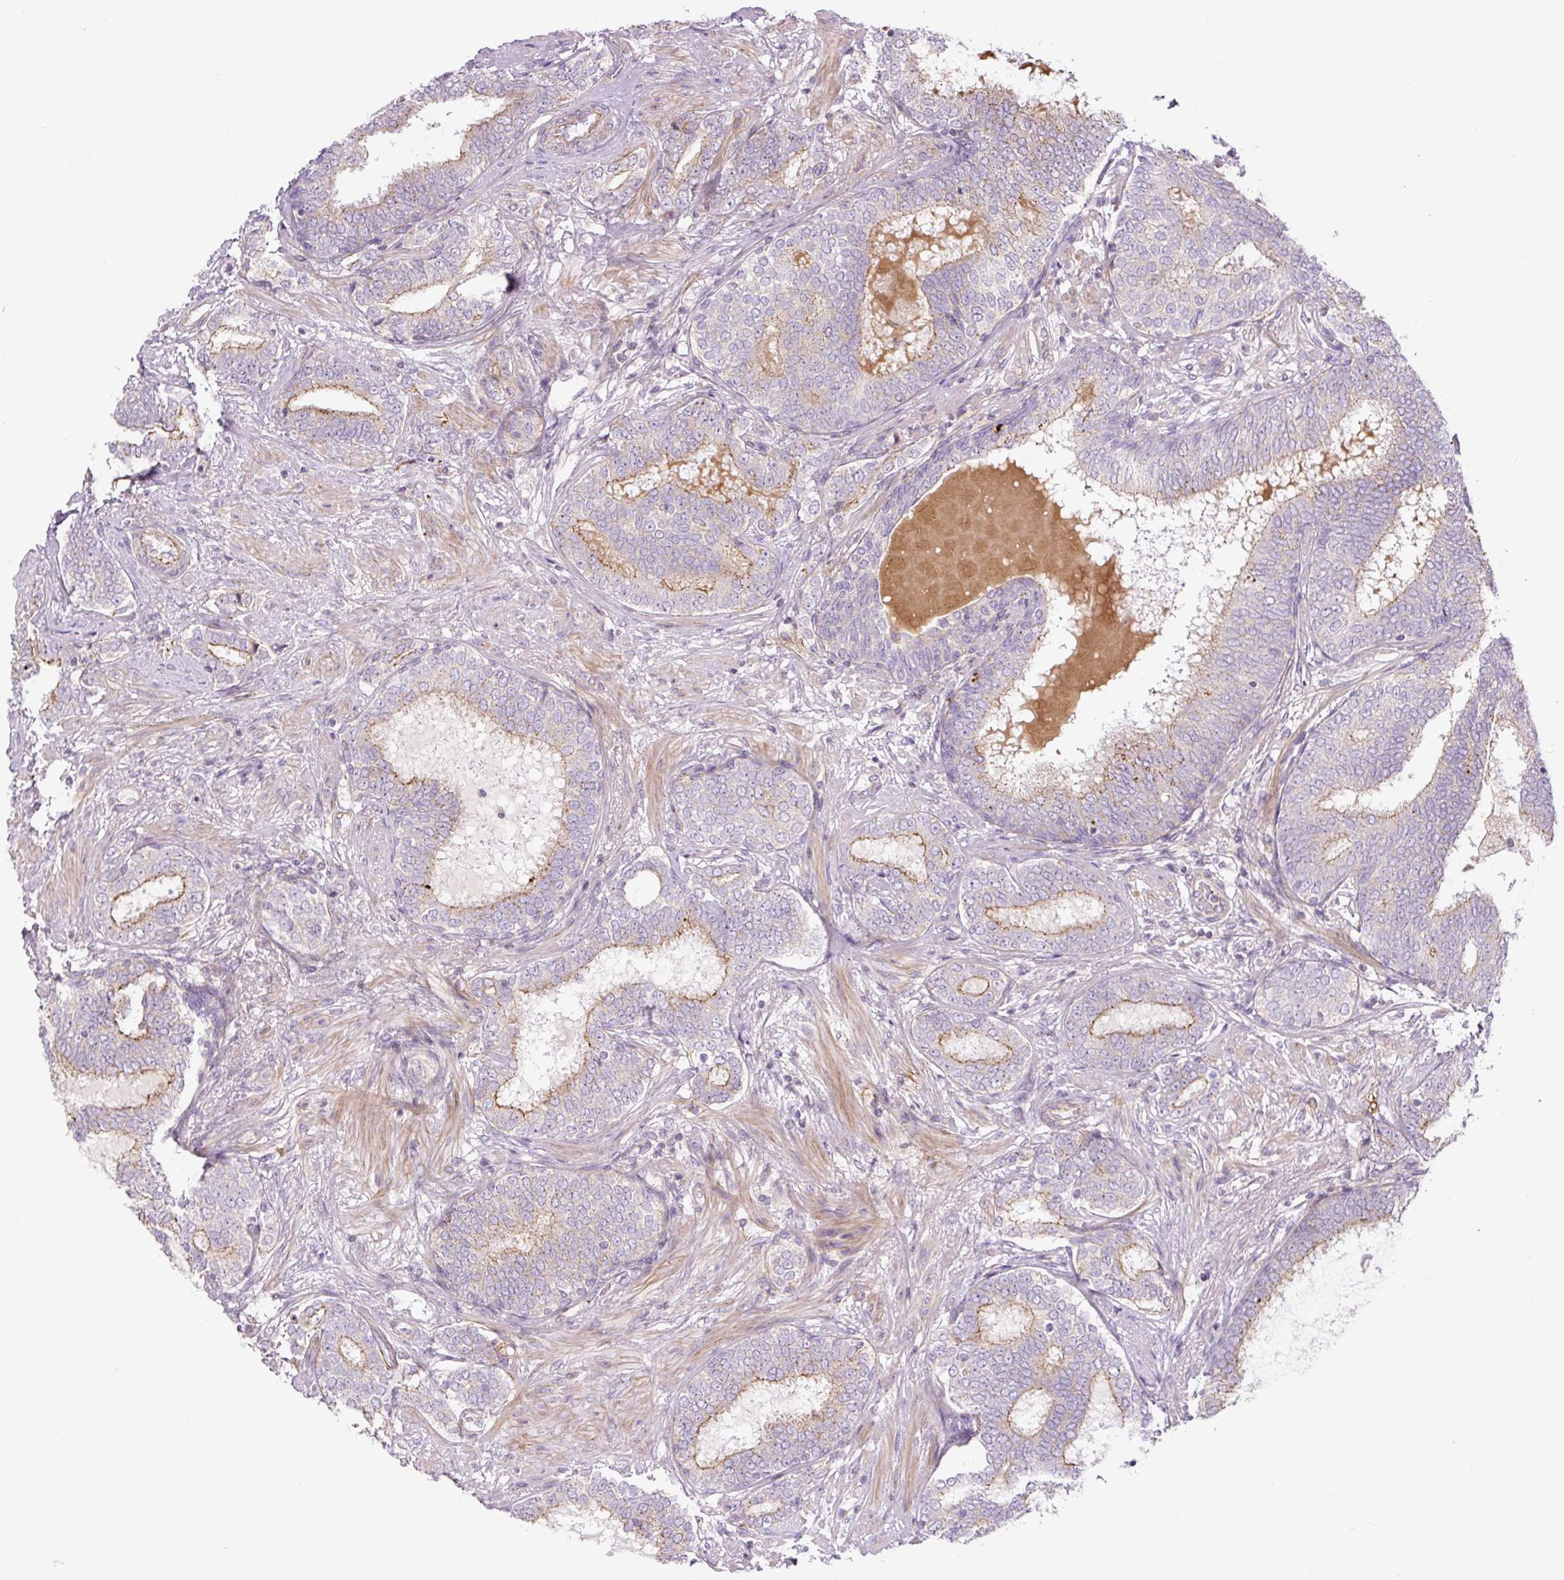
{"staining": {"intensity": "moderate", "quantity": "<25%", "location": "cytoplasmic/membranous"}, "tissue": "prostate cancer", "cell_type": "Tumor cells", "image_type": "cancer", "snomed": [{"axis": "morphology", "description": "Adenocarcinoma, High grade"}, {"axis": "topography", "description": "Prostate"}], "caption": "A brown stain shows moderate cytoplasmic/membranous positivity of a protein in human prostate high-grade adenocarcinoma tumor cells.", "gene": "CCNI2", "patient": {"sex": "male", "age": 72}}